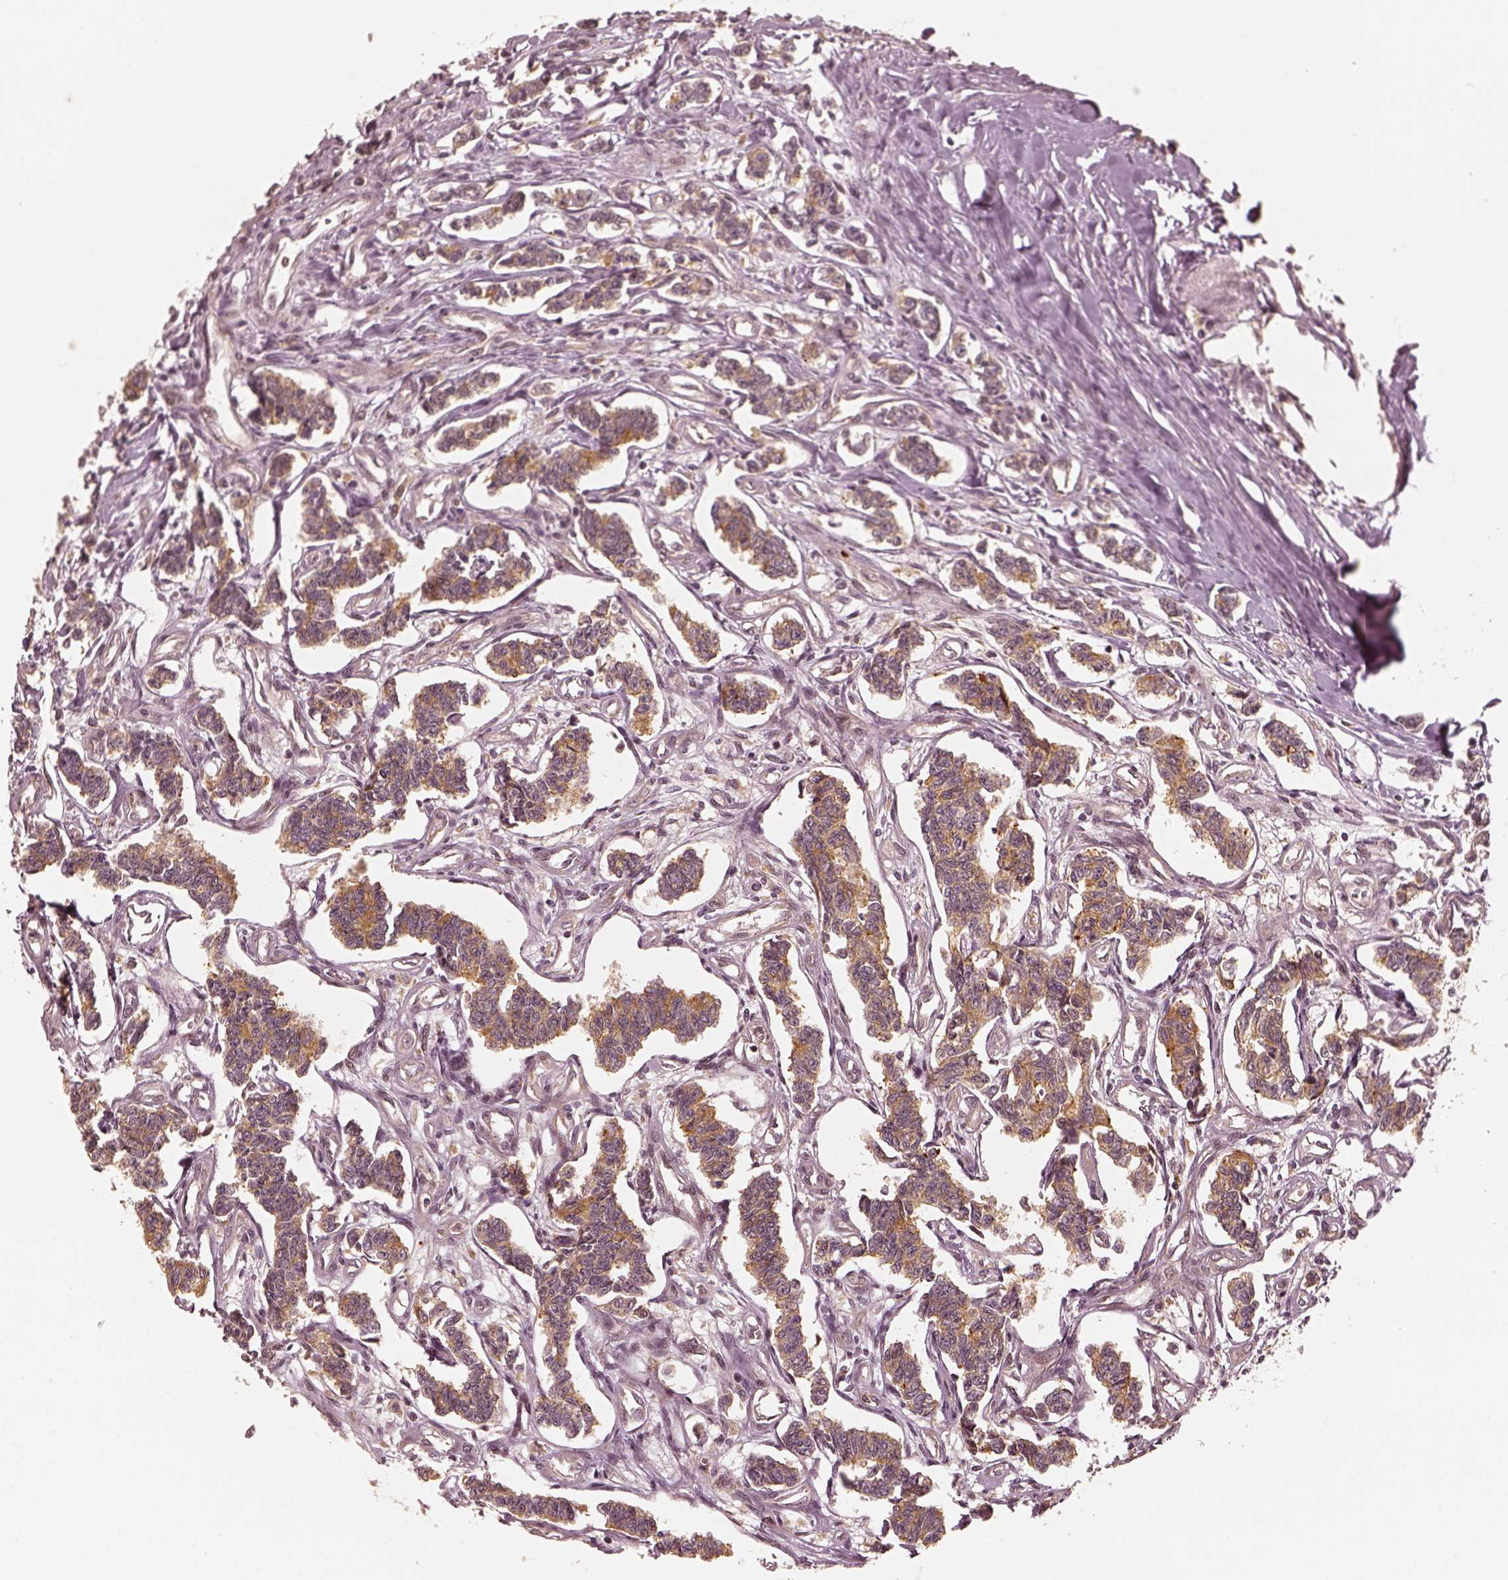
{"staining": {"intensity": "moderate", "quantity": ">75%", "location": "cytoplasmic/membranous"}, "tissue": "carcinoid", "cell_type": "Tumor cells", "image_type": "cancer", "snomed": [{"axis": "morphology", "description": "Carcinoid, malignant, NOS"}, {"axis": "topography", "description": "Kidney"}], "caption": "Moderate cytoplasmic/membranous protein positivity is seen in about >75% of tumor cells in carcinoid.", "gene": "SLC12A9", "patient": {"sex": "female", "age": 41}}